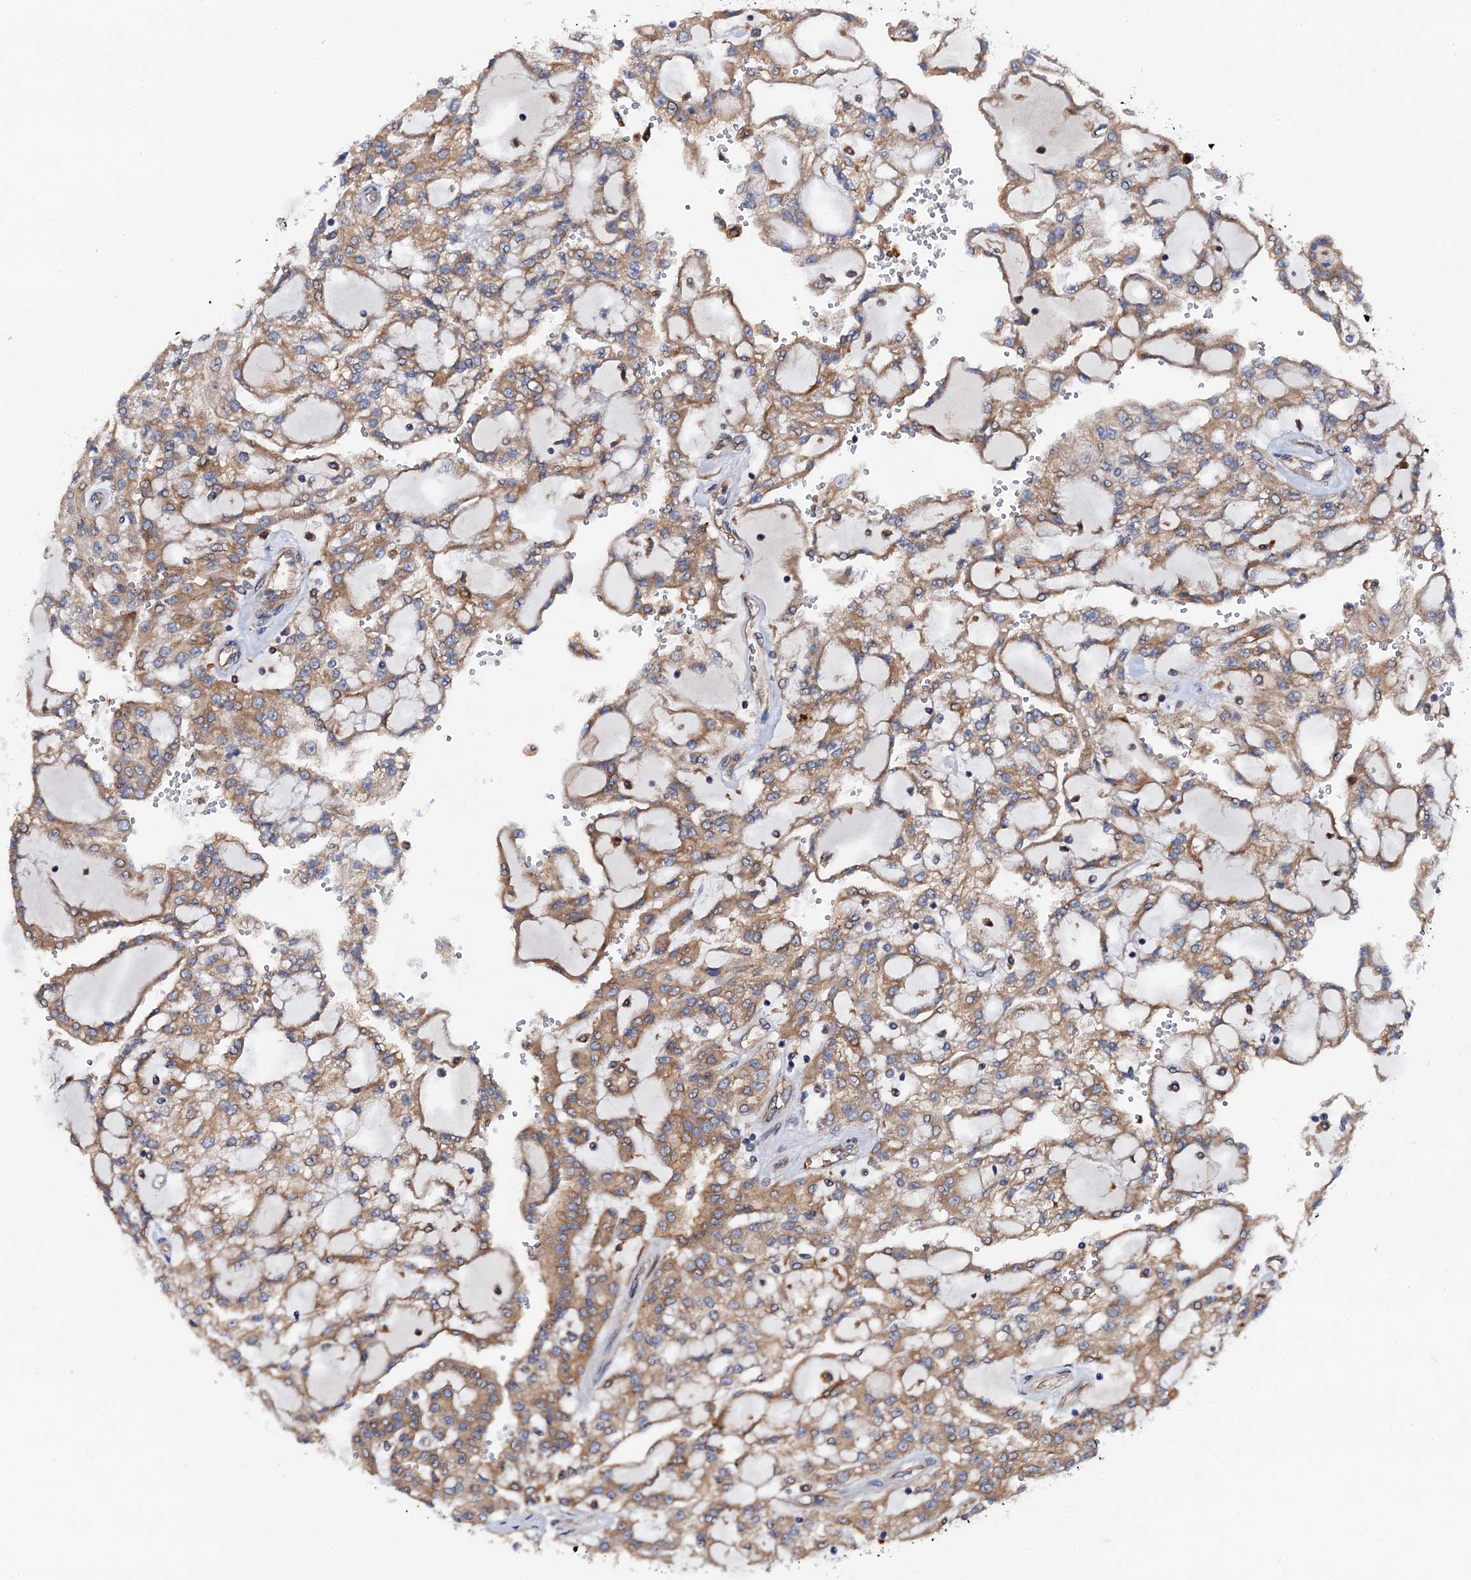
{"staining": {"intensity": "moderate", "quantity": ">75%", "location": "cytoplasmic/membranous"}, "tissue": "renal cancer", "cell_type": "Tumor cells", "image_type": "cancer", "snomed": [{"axis": "morphology", "description": "Adenocarcinoma, NOS"}, {"axis": "topography", "description": "Kidney"}], "caption": "This is a micrograph of immunohistochemistry staining of renal cancer, which shows moderate expression in the cytoplasmic/membranous of tumor cells.", "gene": "MRPL48", "patient": {"sex": "male", "age": 63}}